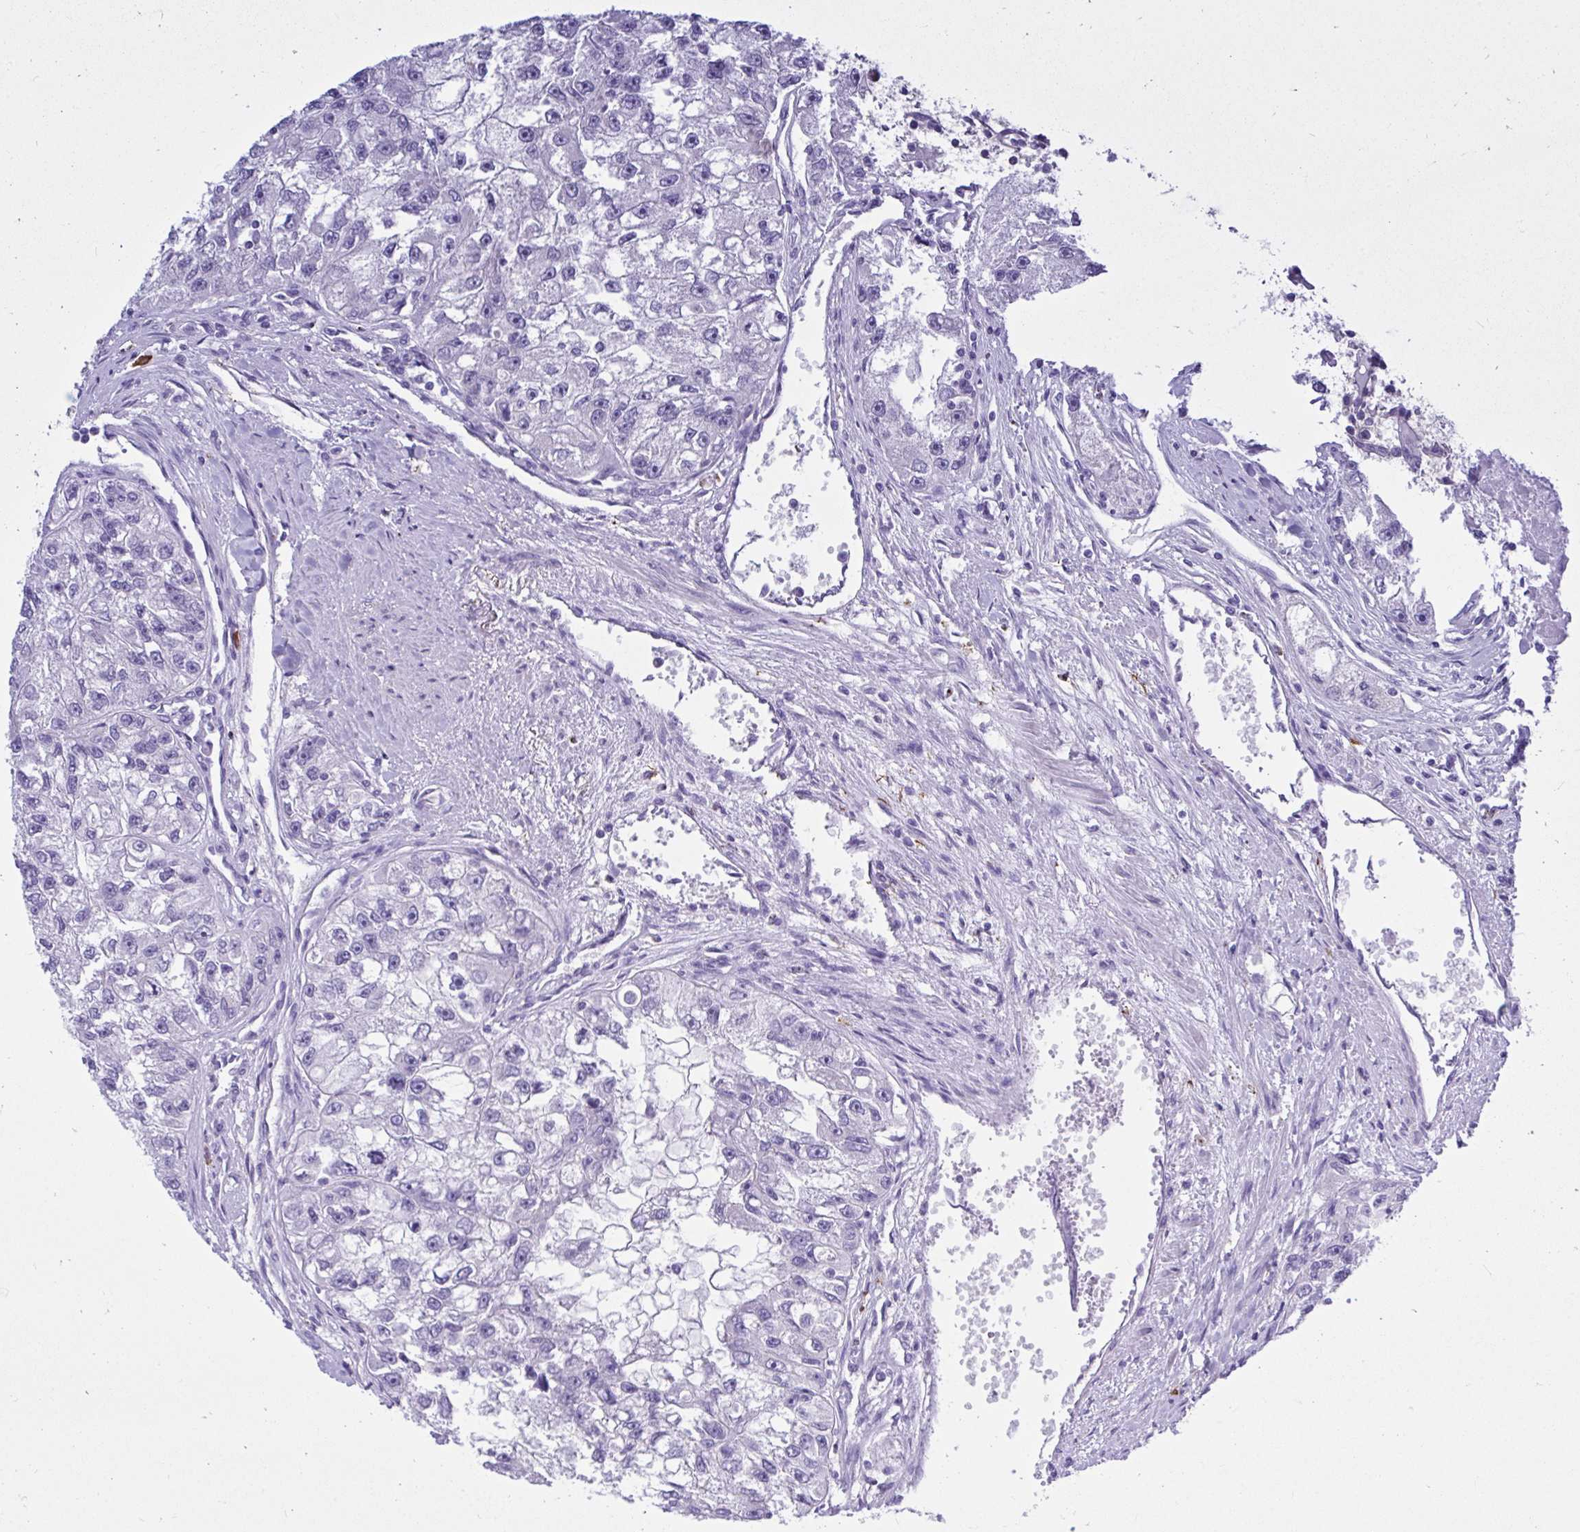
{"staining": {"intensity": "negative", "quantity": "none", "location": "none"}, "tissue": "renal cancer", "cell_type": "Tumor cells", "image_type": "cancer", "snomed": [{"axis": "morphology", "description": "Adenocarcinoma, NOS"}, {"axis": "topography", "description": "Kidney"}], "caption": "Tumor cells show no significant protein staining in adenocarcinoma (renal).", "gene": "PSD", "patient": {"sex": "male", "age": 63}}